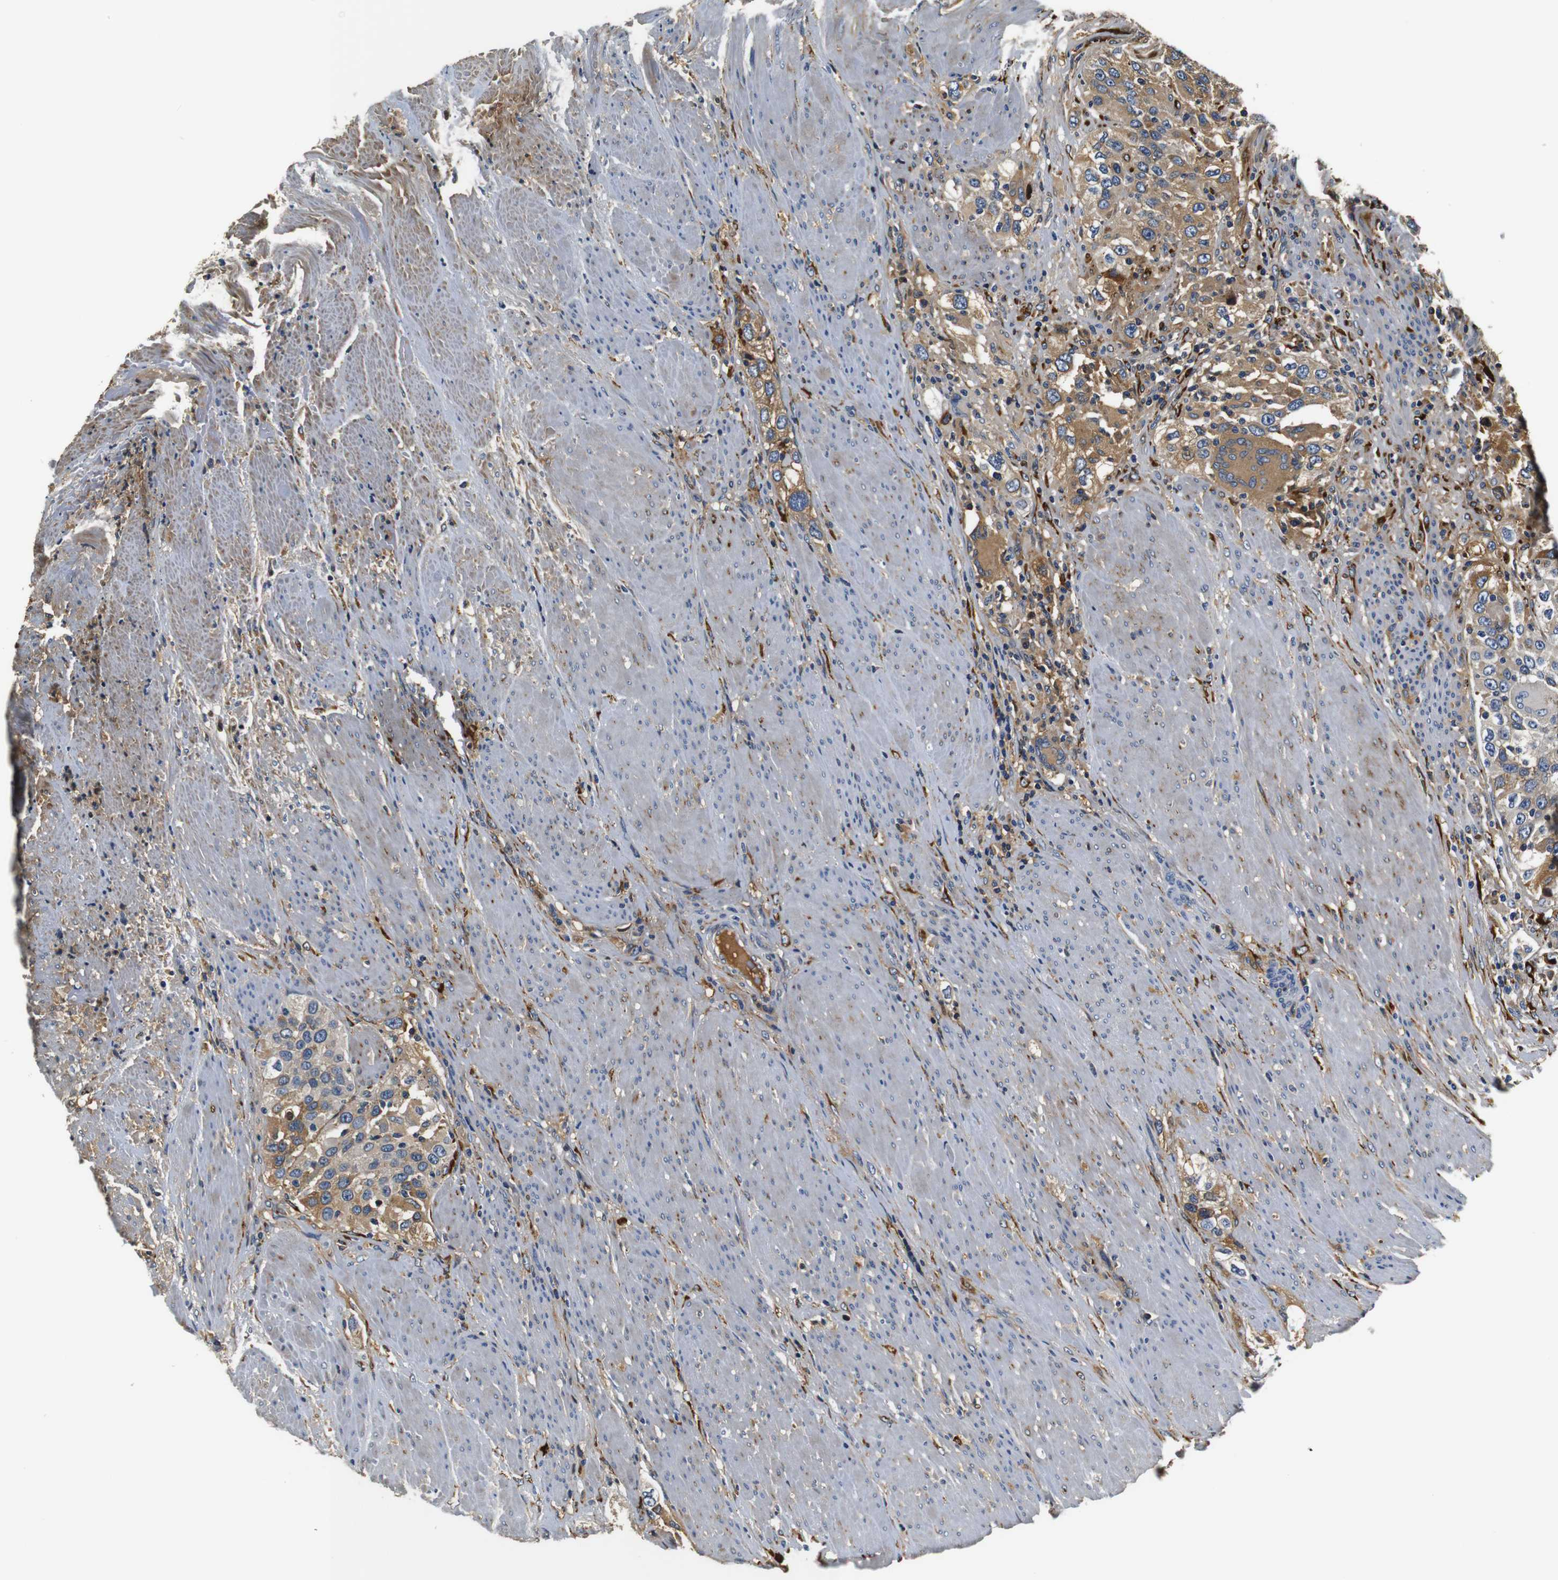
{"staining": {"intensity": "moderate", "quantity": ">75%", "location": "cytoplasmic/membranous"}, "tissue": "urothelial cancer", "cell_type": "Tumor cells", "image_type": "cancer", "snomed": [{"axis": "morphology", "description": "Urothelial carcinoma, High grade"}, {"axis": "topography", "description": "Urinary bladder"}], "caption": "Immunohistochemistry of human urothelial cancer shows medium levels of moderate cytoplasmic/membranous positivity in about >75% of tumor cells.", "gene": "COL1A1", "patient": {"sex": "female", "age": 80}}